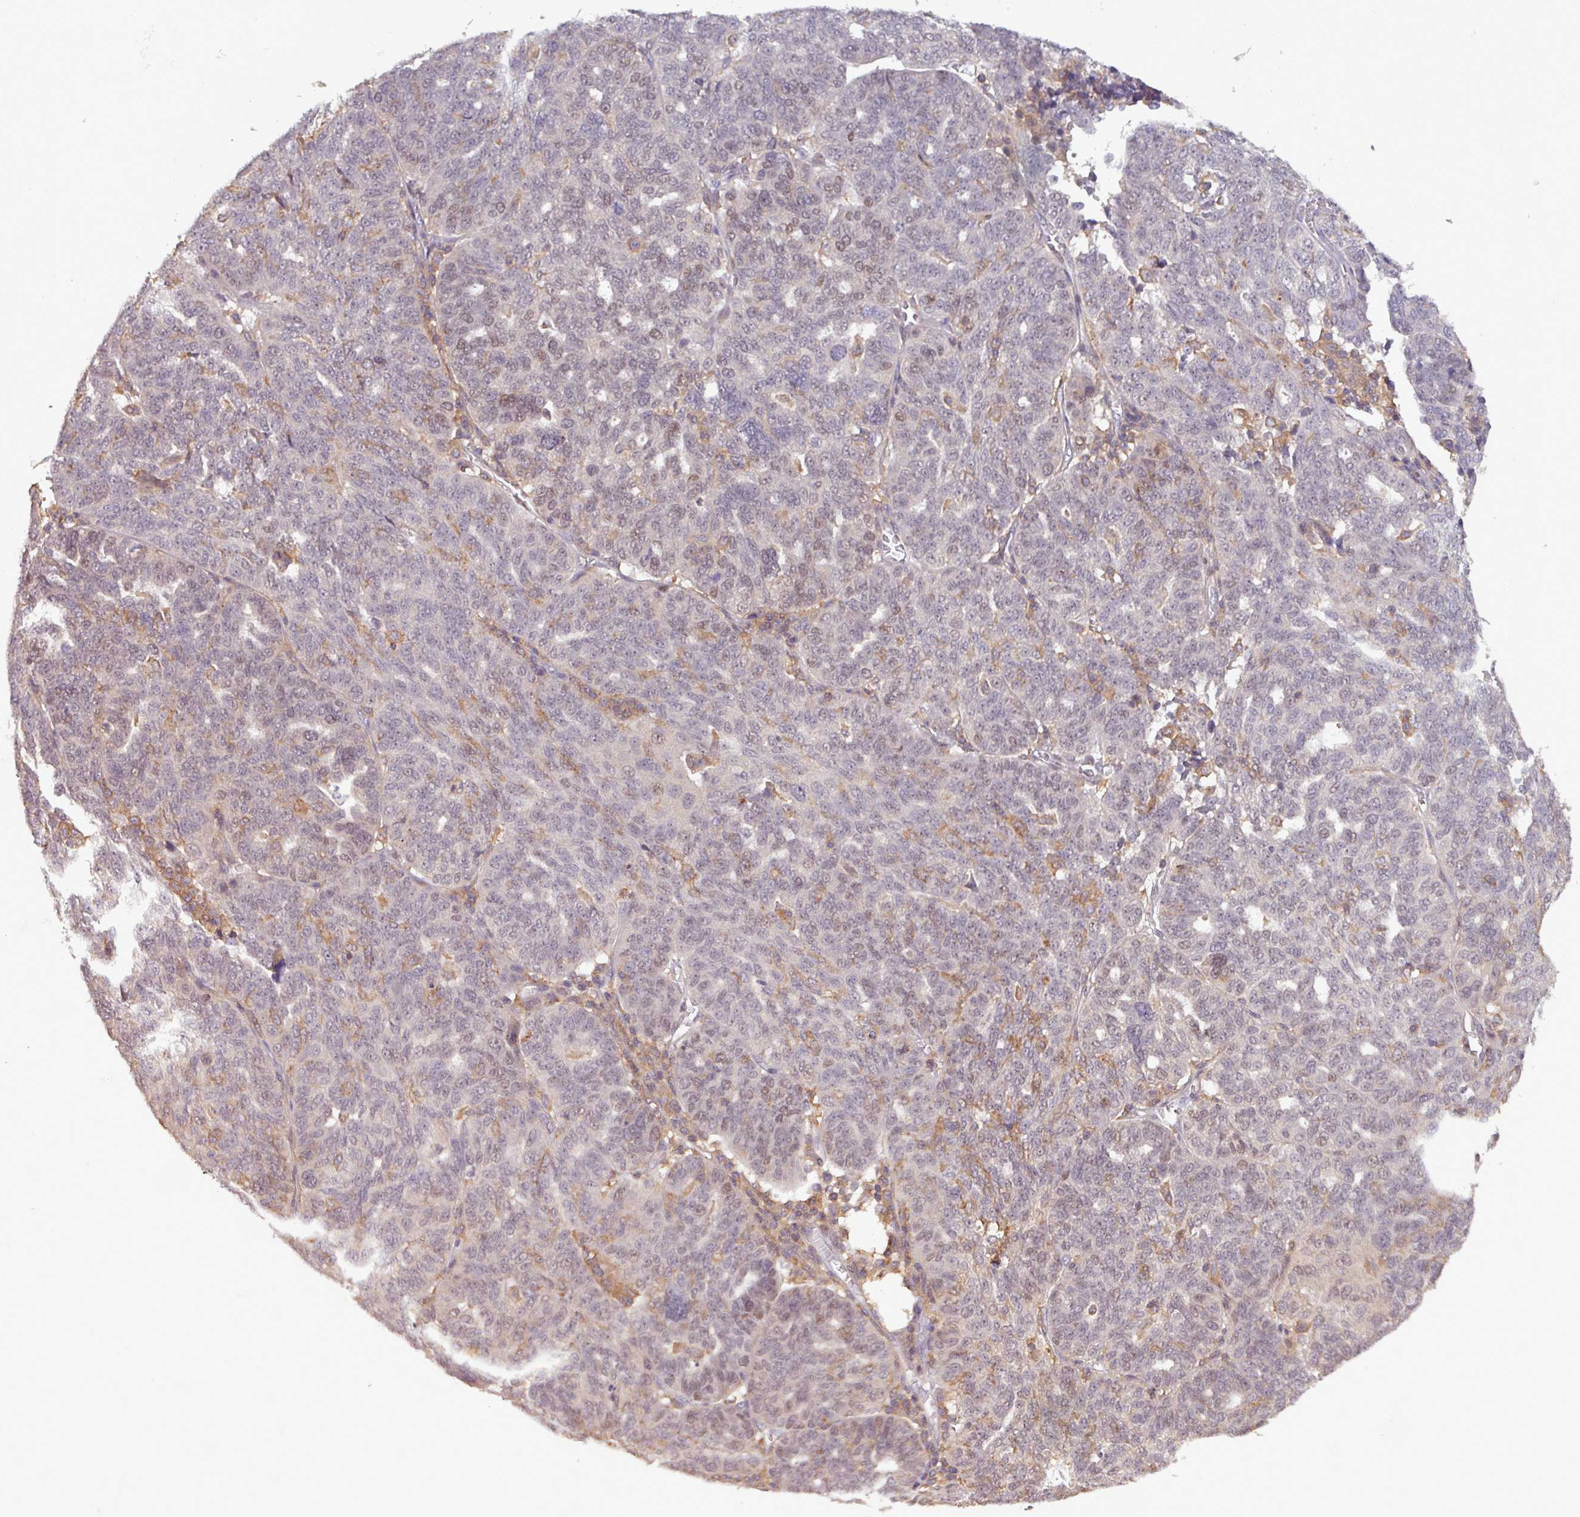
{"staining": {"intensity": "moderate", "quantity": "25%-75%", "location": "nuclear"}, "tissue": "ovarian cancer", "cell_type": "Tumor cells", "image_type": "cancer", "snomed": [{"axis": "morphology", "description": "Cystadenocarcinoma, serous, NOS"}, {"axis": "topography", "description": "Ovary"}], "caption": "This photomicrograph demonstrates IHC staining of ovarian serous cystadenocarcinoma, with medium moderate nuclear expression in about 25%-75% of tumor cells.", "gene": "PRRX1", "patient": {"sex": "female", "age": 59}}